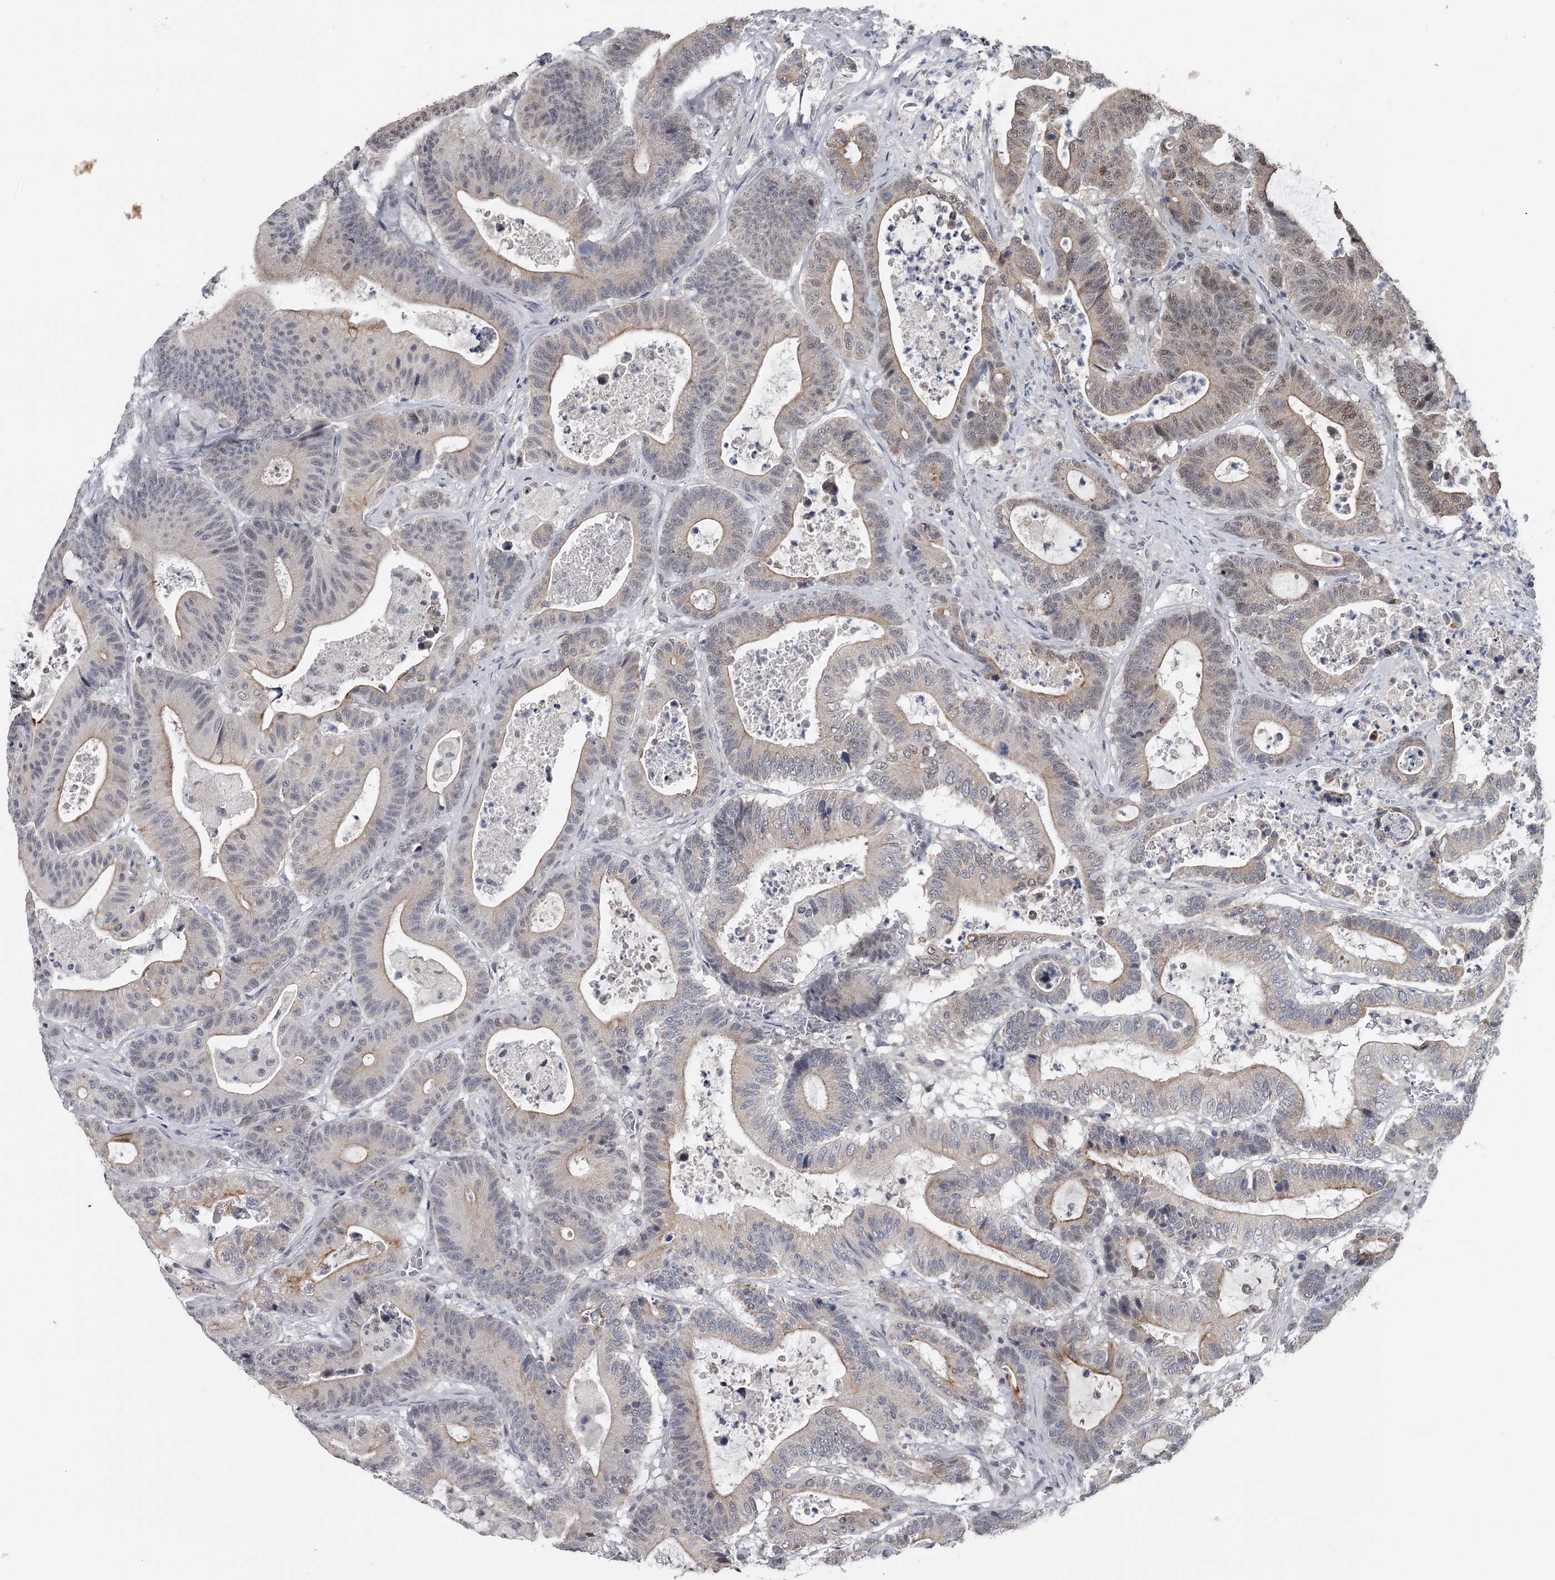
{"staining": {"intensity": "weak", "quantity": "25%-75%", "location": "cytoplasmic/membranous,nuclear"}, "tissue": "colorectal cancer", "cell_type": "Tumor cells", "image_type": "cancer", "snomed": [{"axis": "morphology", "description": "Adenocarcinoma, NOS"}, {"axis": "topography", "description": "Colon"}], "caption": "The photomicrograph reveals a brown stain indicating the presence of a protein in the cytoplasmic/membranous and nuclear of tumor cells in colorectal cancer (adenocarcinoma).", "gene": "GTSF1", "patient": {"sex": "female", "age": 84}}